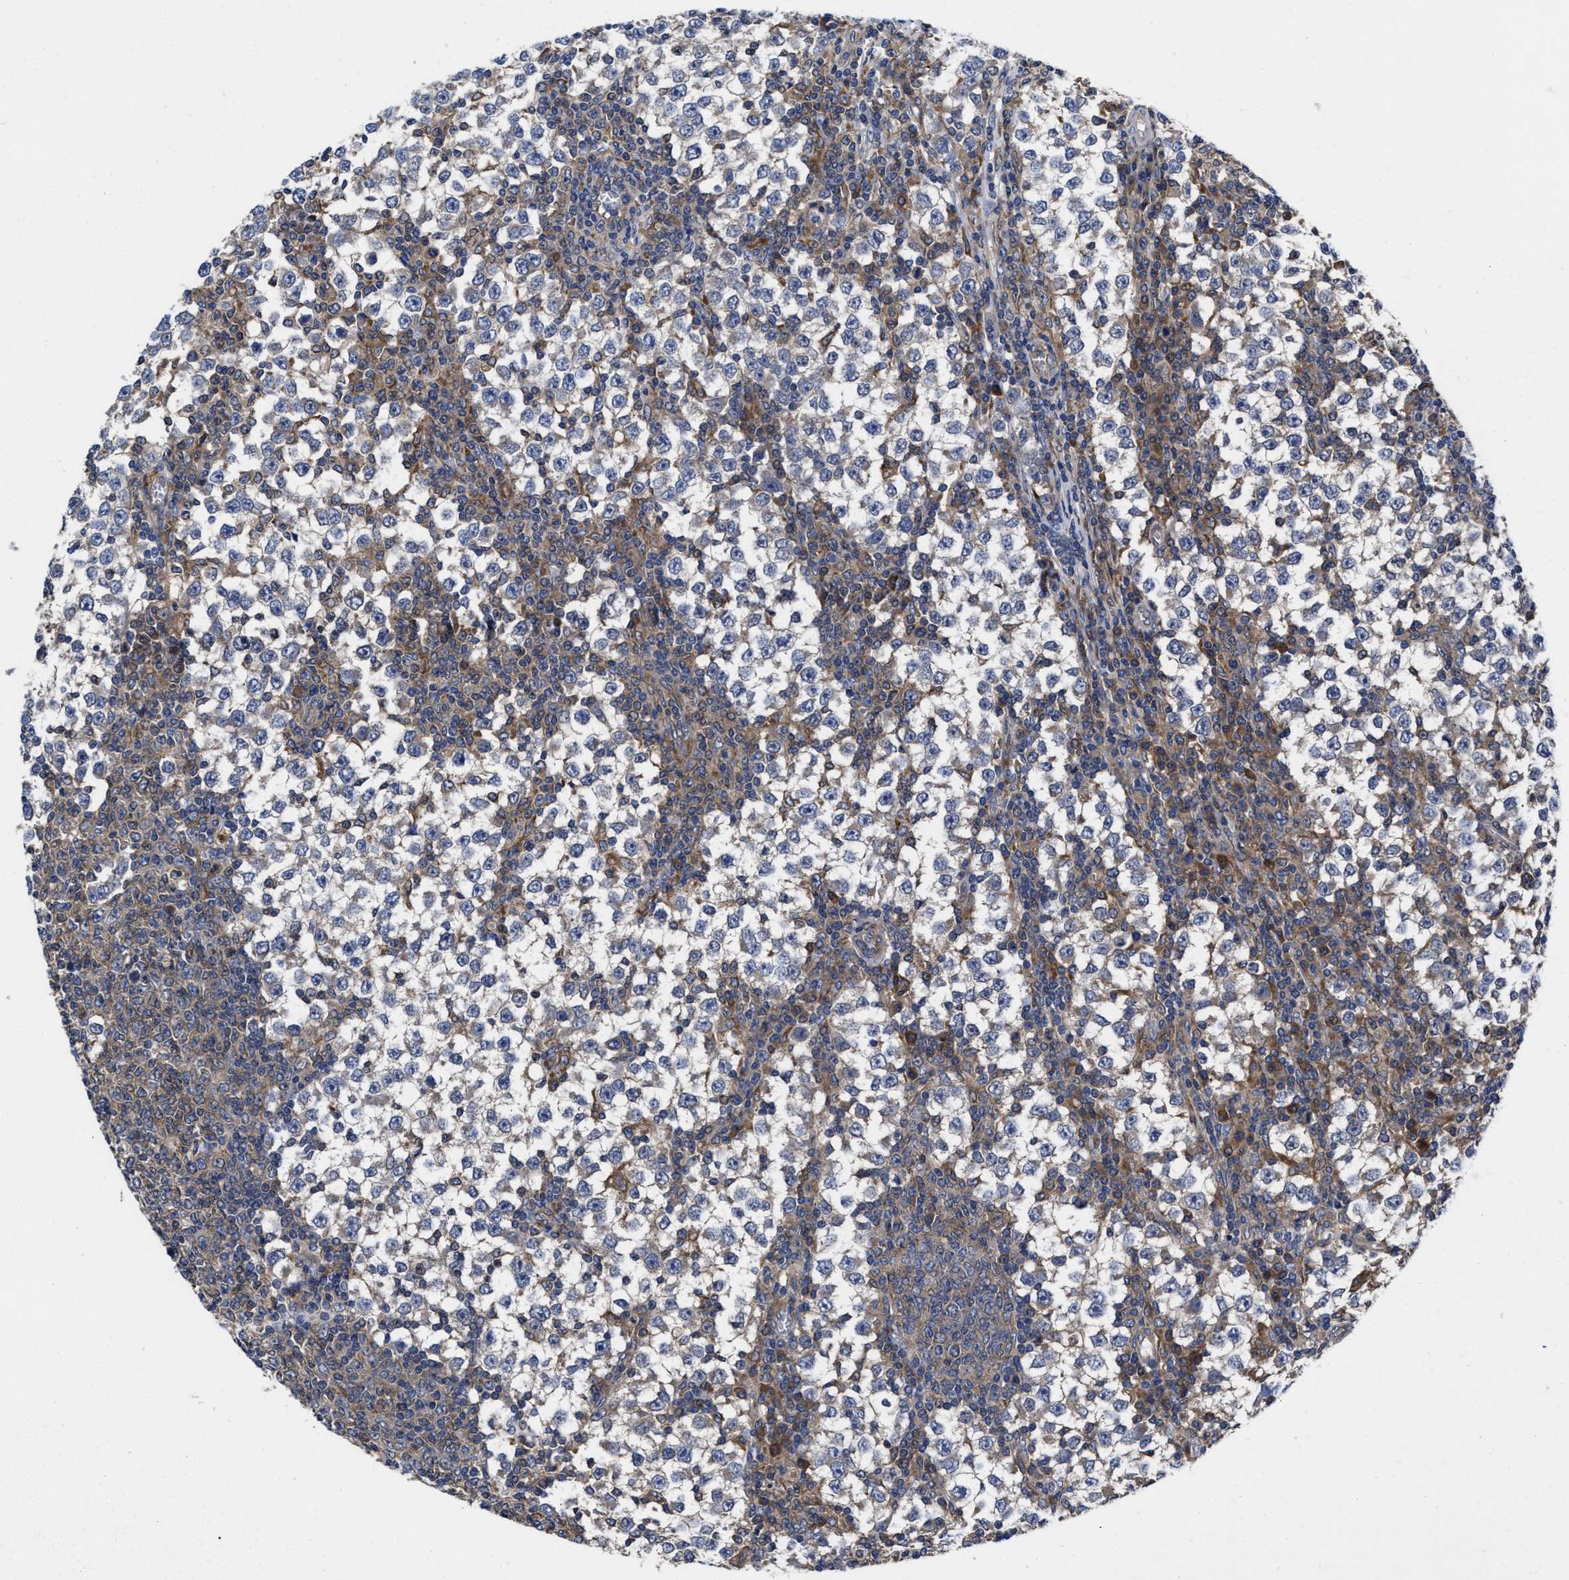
{"staining": {"intensity": "weak", "quantity": ">75%", "location": "cytoplasmic/membranous"}, "tissue": "testis cancer", "cell_type": "Tumor cells", "image_type": "cancer", "snomed": [{"axis": "morphology", "description": "Seminoma, NOS"}, {"axis": "topography", "description": "Testis"}], "caption": "Testis cancer (seminoma) stained with DAB immunohistochemistry exhibits low levels of weak cytoplasmic/membranous expression in approximately >75% of tumor cells.", "gene": "TXNDC17", "patient": {"sex": "male", "age": 65}}